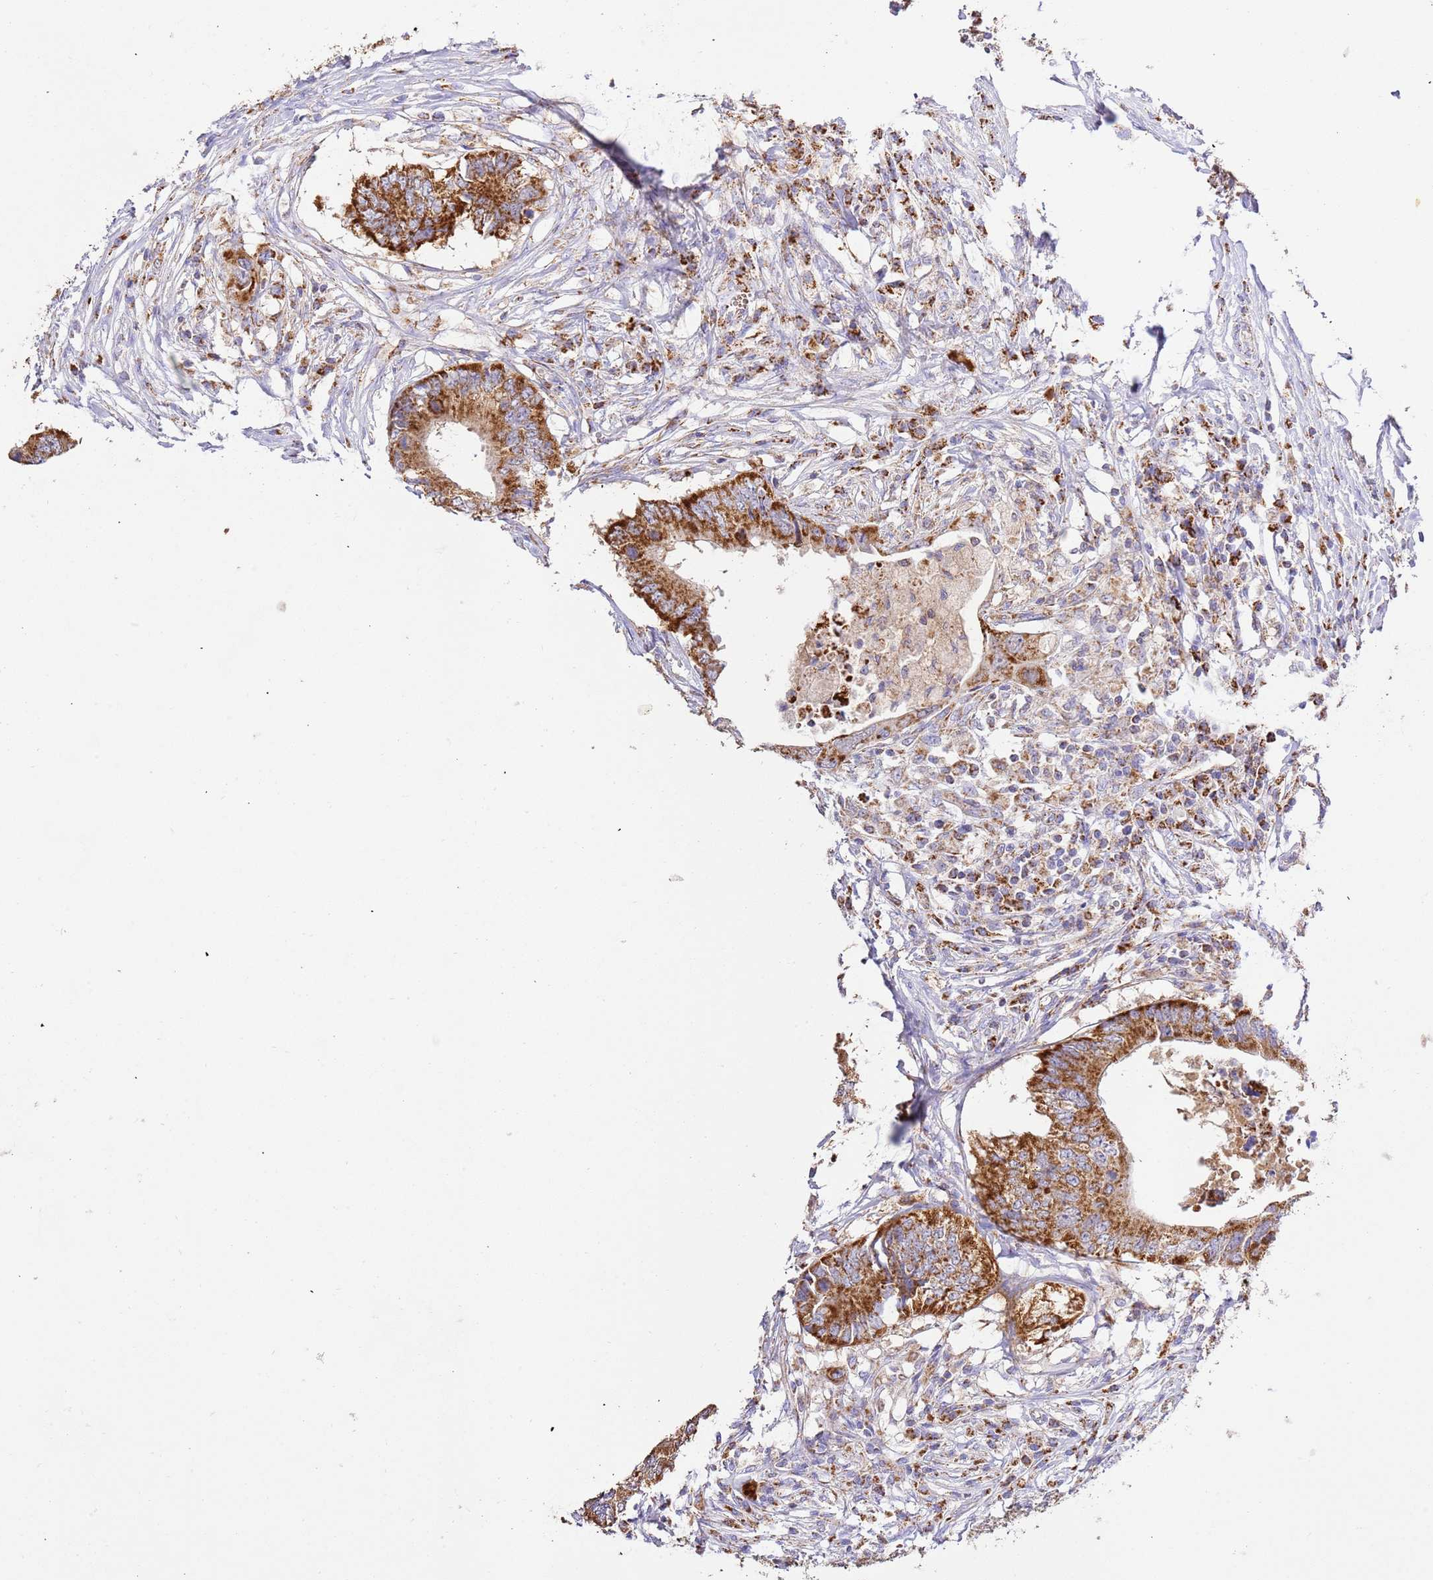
{"staining": {"intensity": "strong", "quantity": ">75%", "location": "cytoplasmic/membranous"}, "tissue": "colorectal cancer", "cell_type": "Tumor cells", "image_type": "cancer", "snomed": [{"axis": "morphology", "description": "Adenocarcinoma, NOS"}, {"axis": "topography", "description": "Colon"}], "caption": "Tumor cells exhibit high levels of strong cytoplasmic/membranous staining in about >75% of cells in human adenocarcinoma (colorectal). The staining is performed using DAB (3,3'-diaminobenzidine) brown chromogen to label protein expression. The nuclei are counter-stained blue using hematoxylin.", "gene": "ZBTB39", "patient": {"sex": "male", "age": 71}}